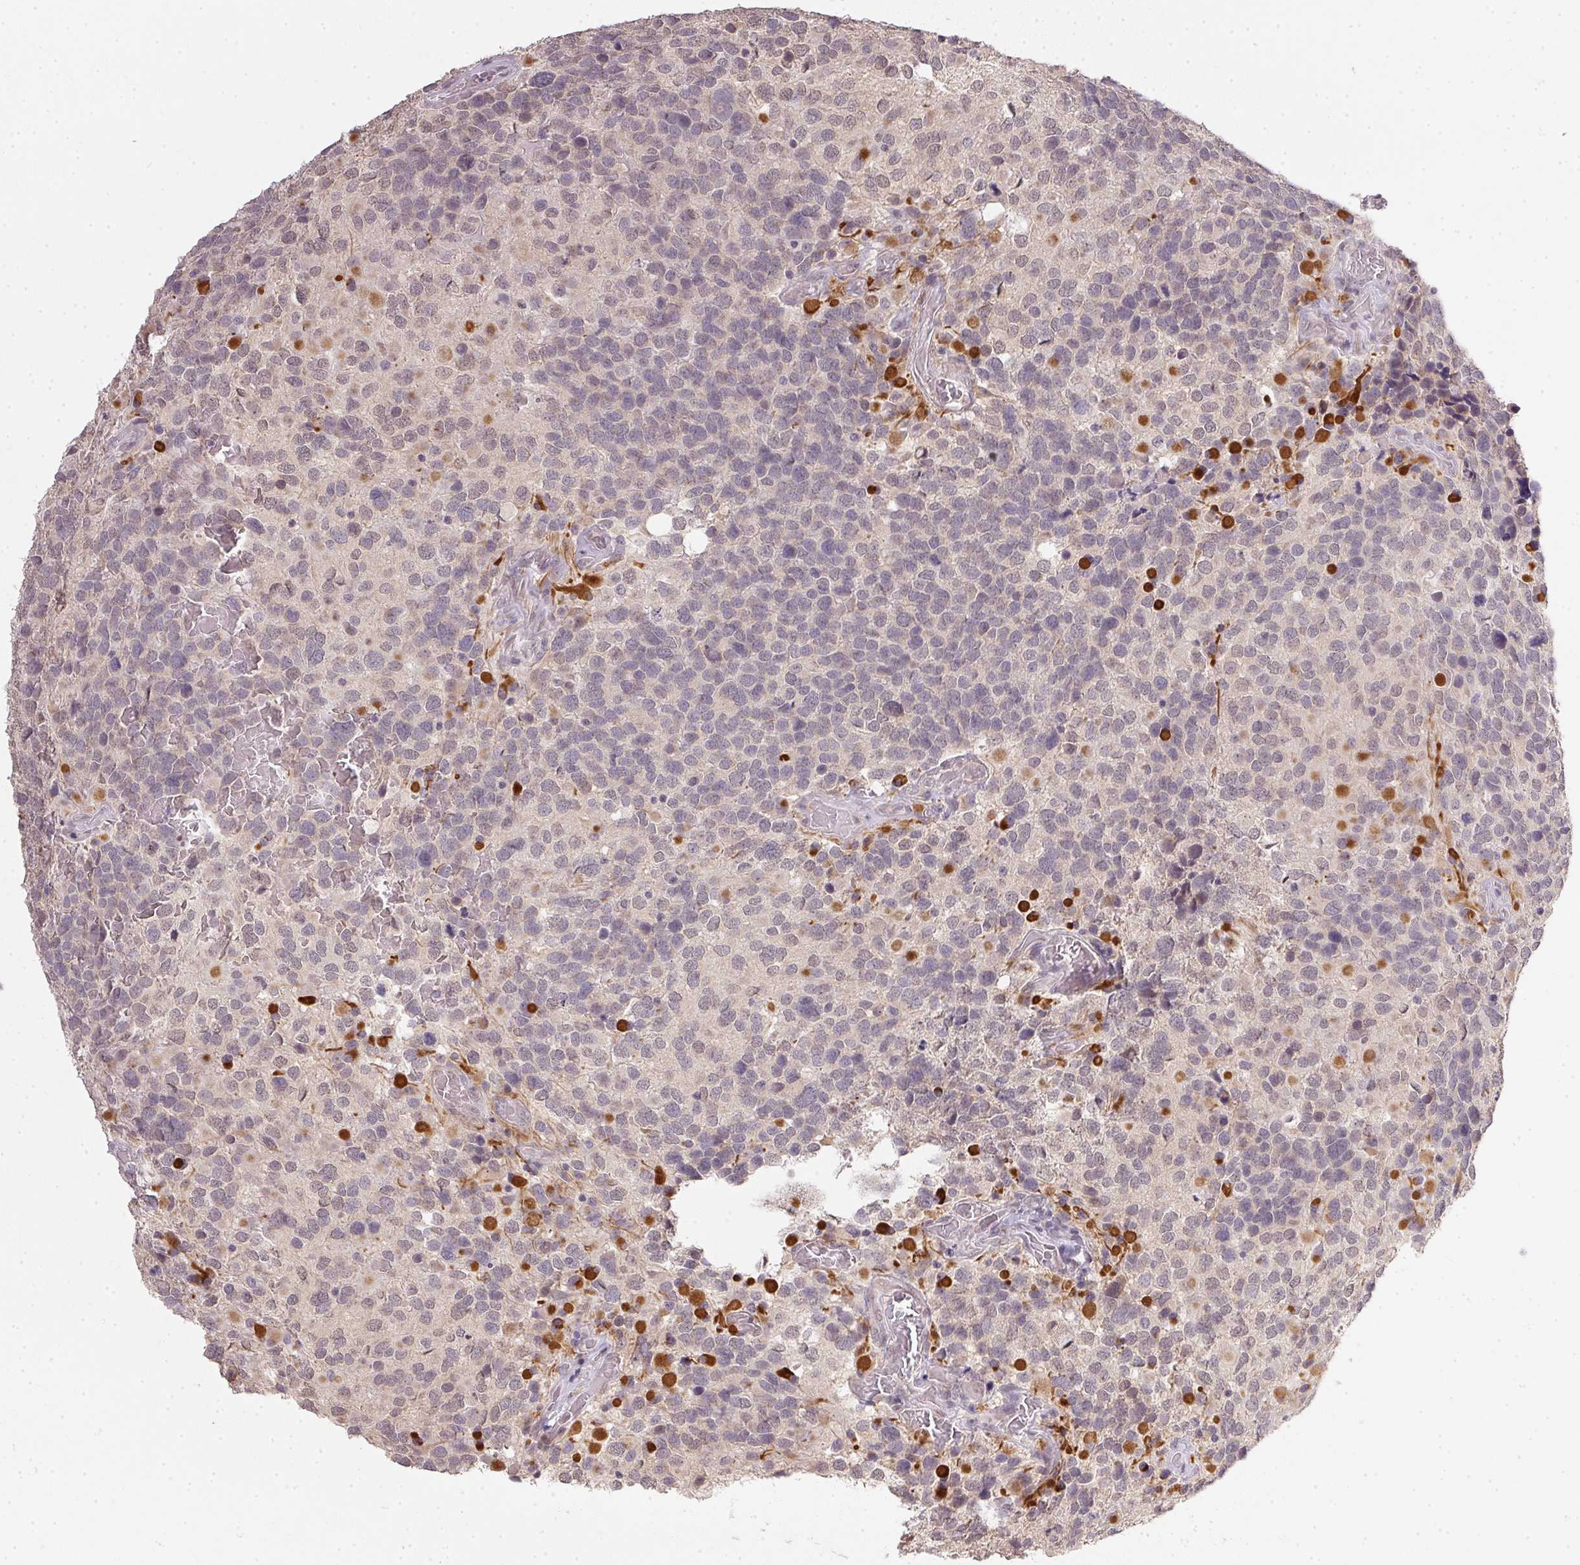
{"staining": {"intensity": "strong", "quantity": "<25%", "location": "cytoplasmic/membranous"}, "tissue": "glioma", "cell_type": "Tumor cells", "image_type": "cancer", "snomed": [{"axis": "morphology", "description": "Glioma, malignant, High grade"}, {"axis": "topography", "description": "Brain"}], "caption": "There is medium levels of strong cytoplasmic/membranous expression in tumor cells of glioma, as demonstrated by immunohistochemical staining (brown color).", "gene": "PPP4R4", "patient": {"sex": "female", "age": 40}}